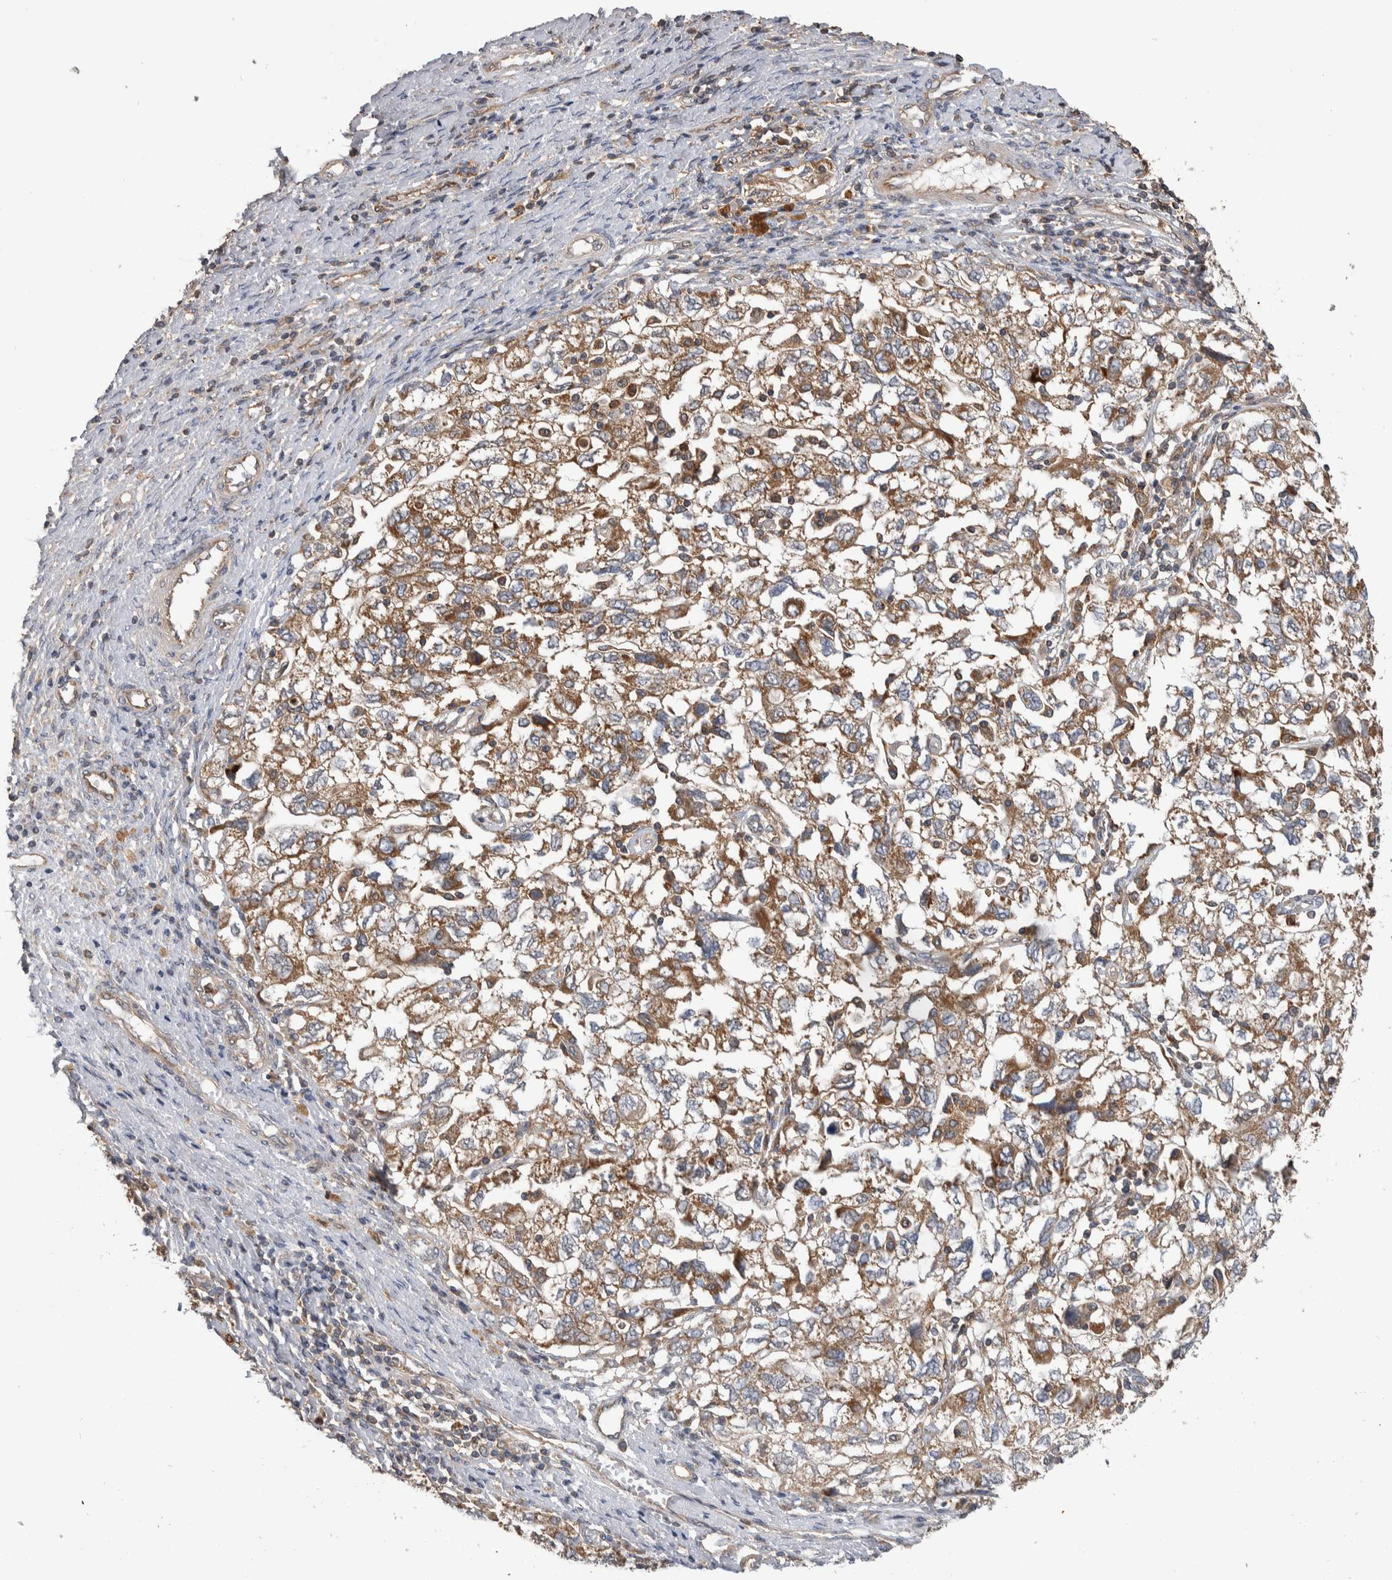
{"staining": {"intensity": "weak", "quantity": ">75%", "location": "cytoplasmic/membranous"}, "tissue": "ovarian cancer", "cell_type": "Tumor cells", "image_type": "cancer", "snomed": [{"axis": "morphology", "description": "Carcinoma, NOS"}, {"axis": "morphology", "description": "Cystadenocarcinoma, serous, NOS"}, {"axis": "topography", "description": "Ovary"}], "caption": "Weak cytoplasmic/membranous expression is identified in about >75% of tumor cells in serous cystadenocarcinoma (ovarian).", "gene": "SDCBP", "patient": {"sex": "female", "age": 69}}